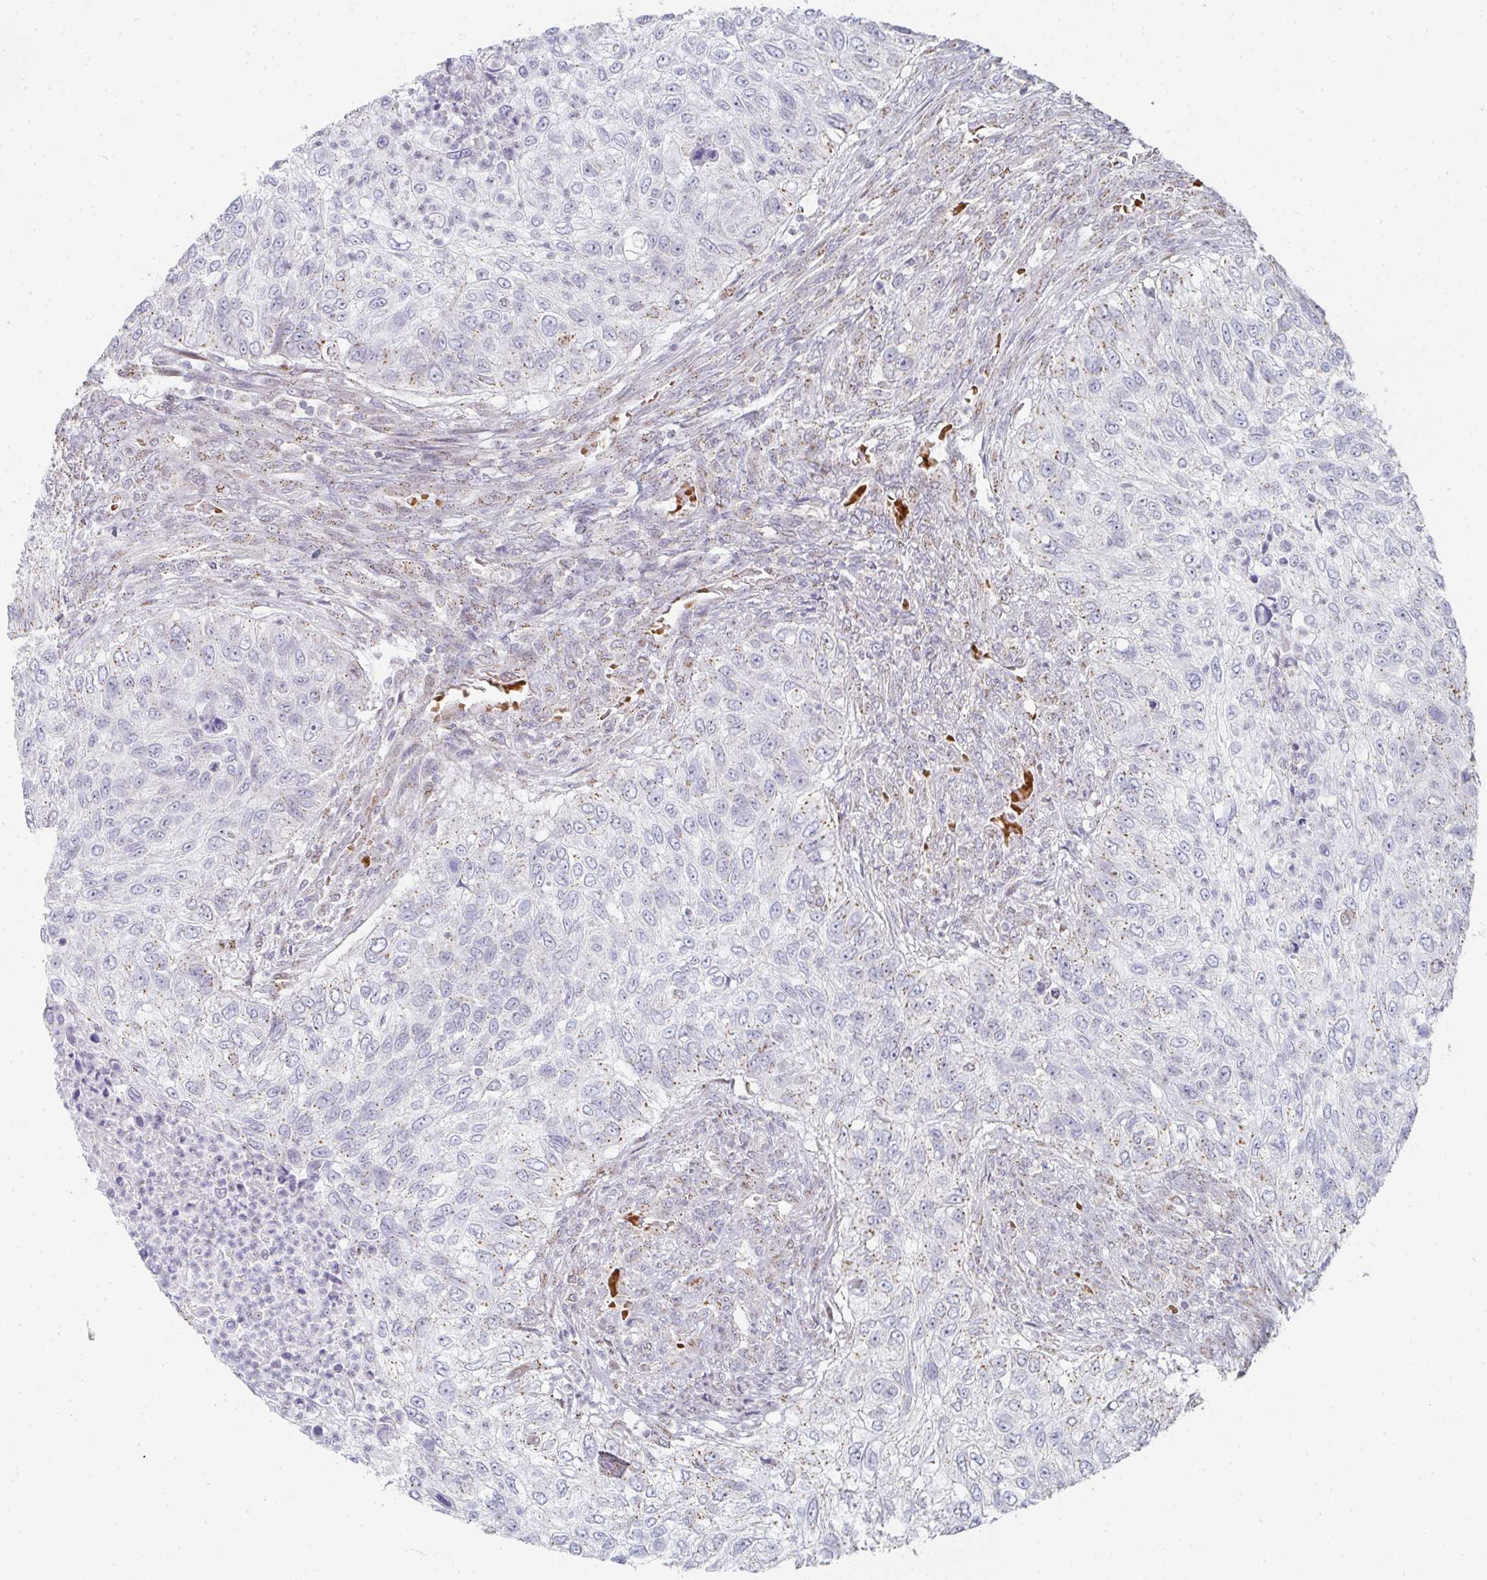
{"staining": {"intensity": "moderate", "quantity": "25%-75%", "location": "cytoplasmic/membranous"}, "tissue": "urothelial cancer", "cell_type": "Tumor cells", "image_type": "cancer", "snomed": [{"axis": "morphology", "description": "Urothelial carcinoma, High grade"}, {"axis": "topography", "description": "Urinary bladder"}], "caption": "The image displays a brown stain indicating the presence of a protein in the cytoplasmic/membranous of tumor cells in urothelial cancer. The protein of interest is stained brown, and the nuclei are stained in blue (DAB (3,3'-diaminobenzidine) IHC with brightfield microscopy, high magnification).", "gene": "ZNF526", "patient": {"sex": "female", "age": 60}}